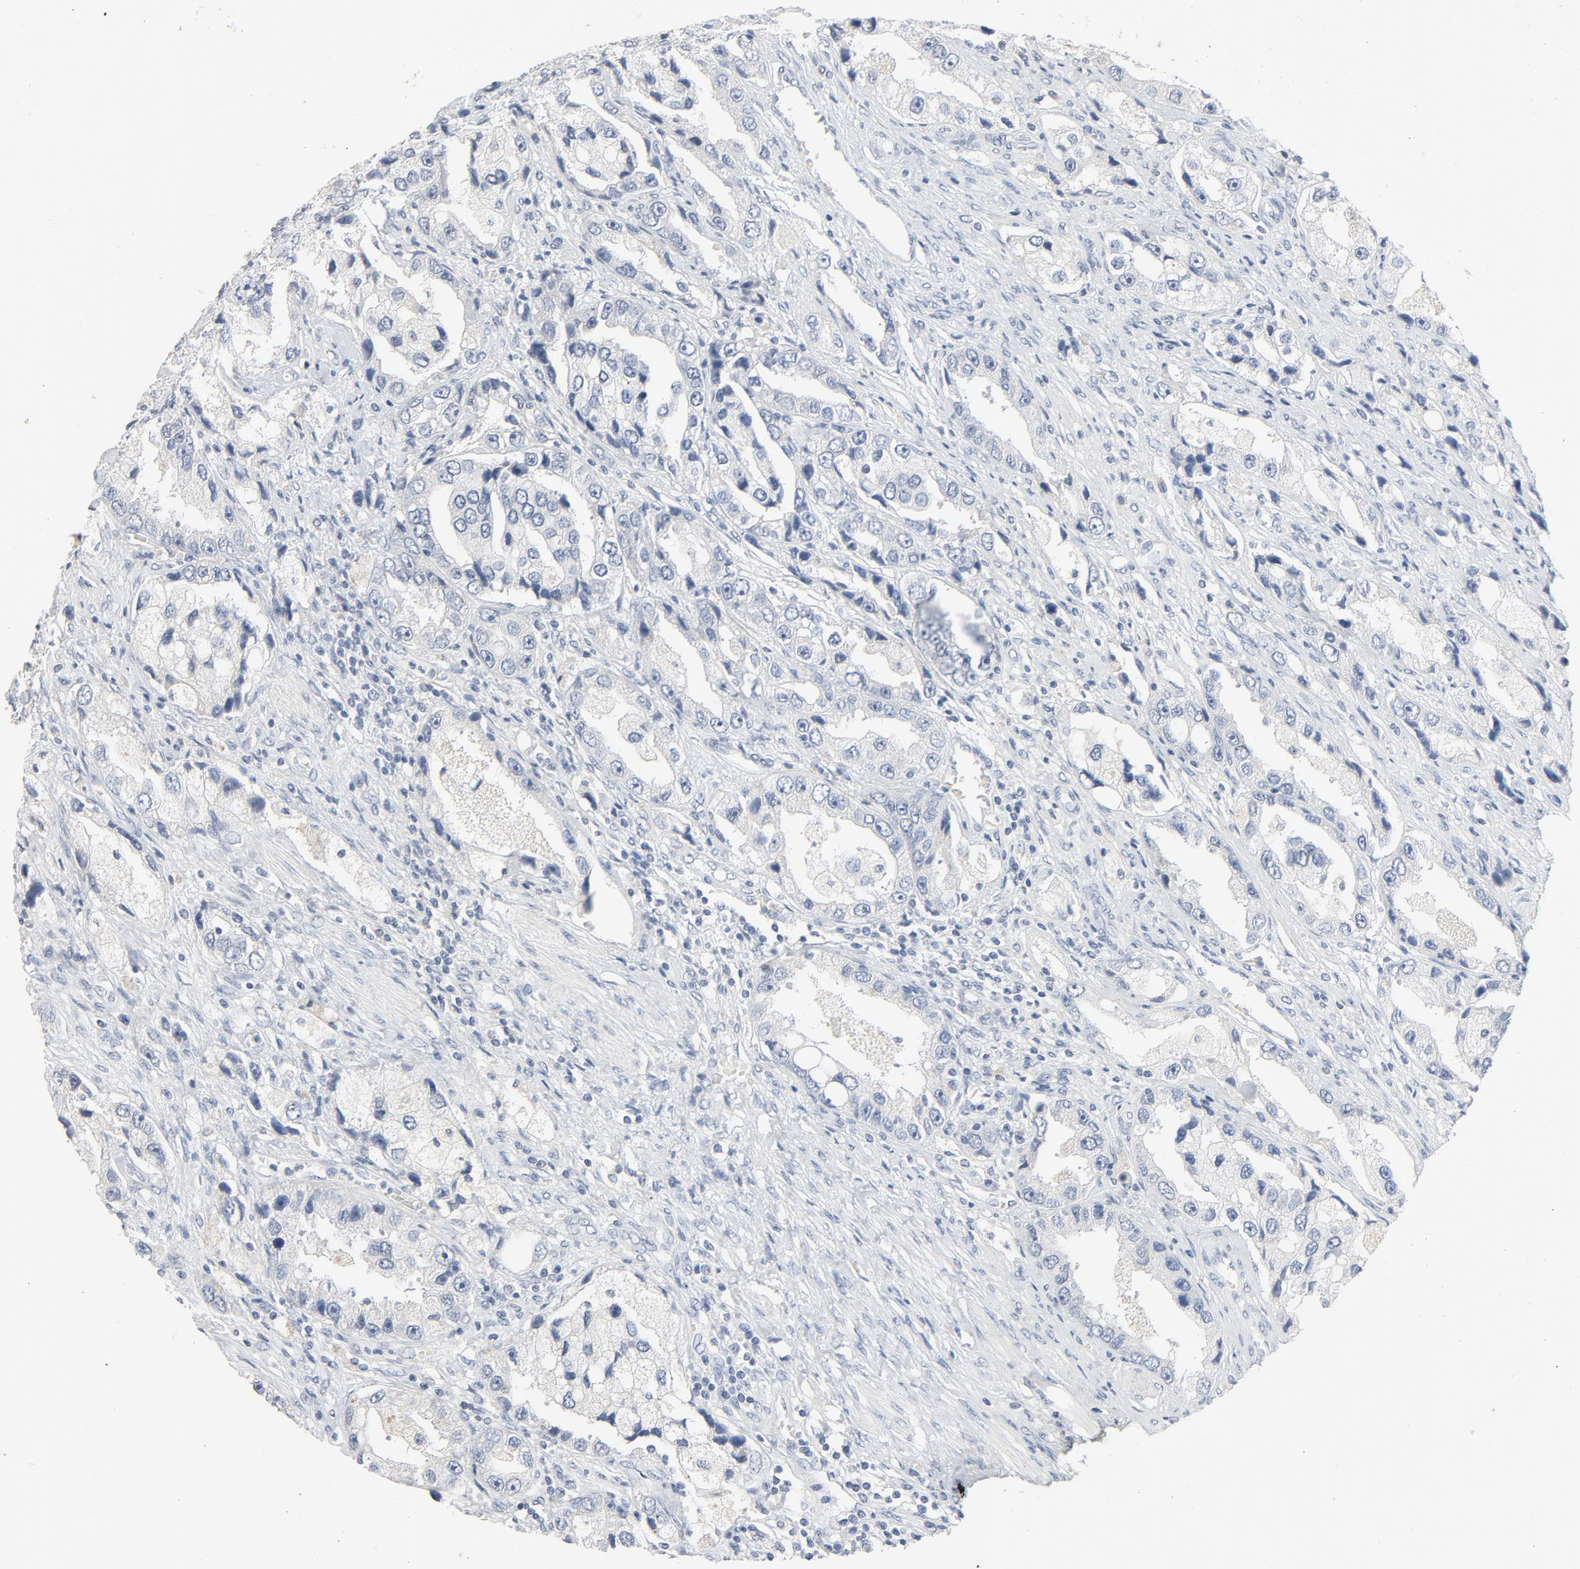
{"staining": {"intensity": "negative", "quantity": "none", "location": "none"}, "tissue": "prostate cancer", "cell_type": "Tumor cells", "image_type": "cancer", "snomed": [{"axis": "morphology", "description": "Adenocarcinoma, High grade"}, {"axis": "topography", "description": "Prostate"}], "caption": "Immunohistochemical staining of human prostate adenocarcinoma (high-grade) shows no significant expression in tumor cells.", "gene": "ZCCHC13", "patient": {"sex": "male", "age": 63}}